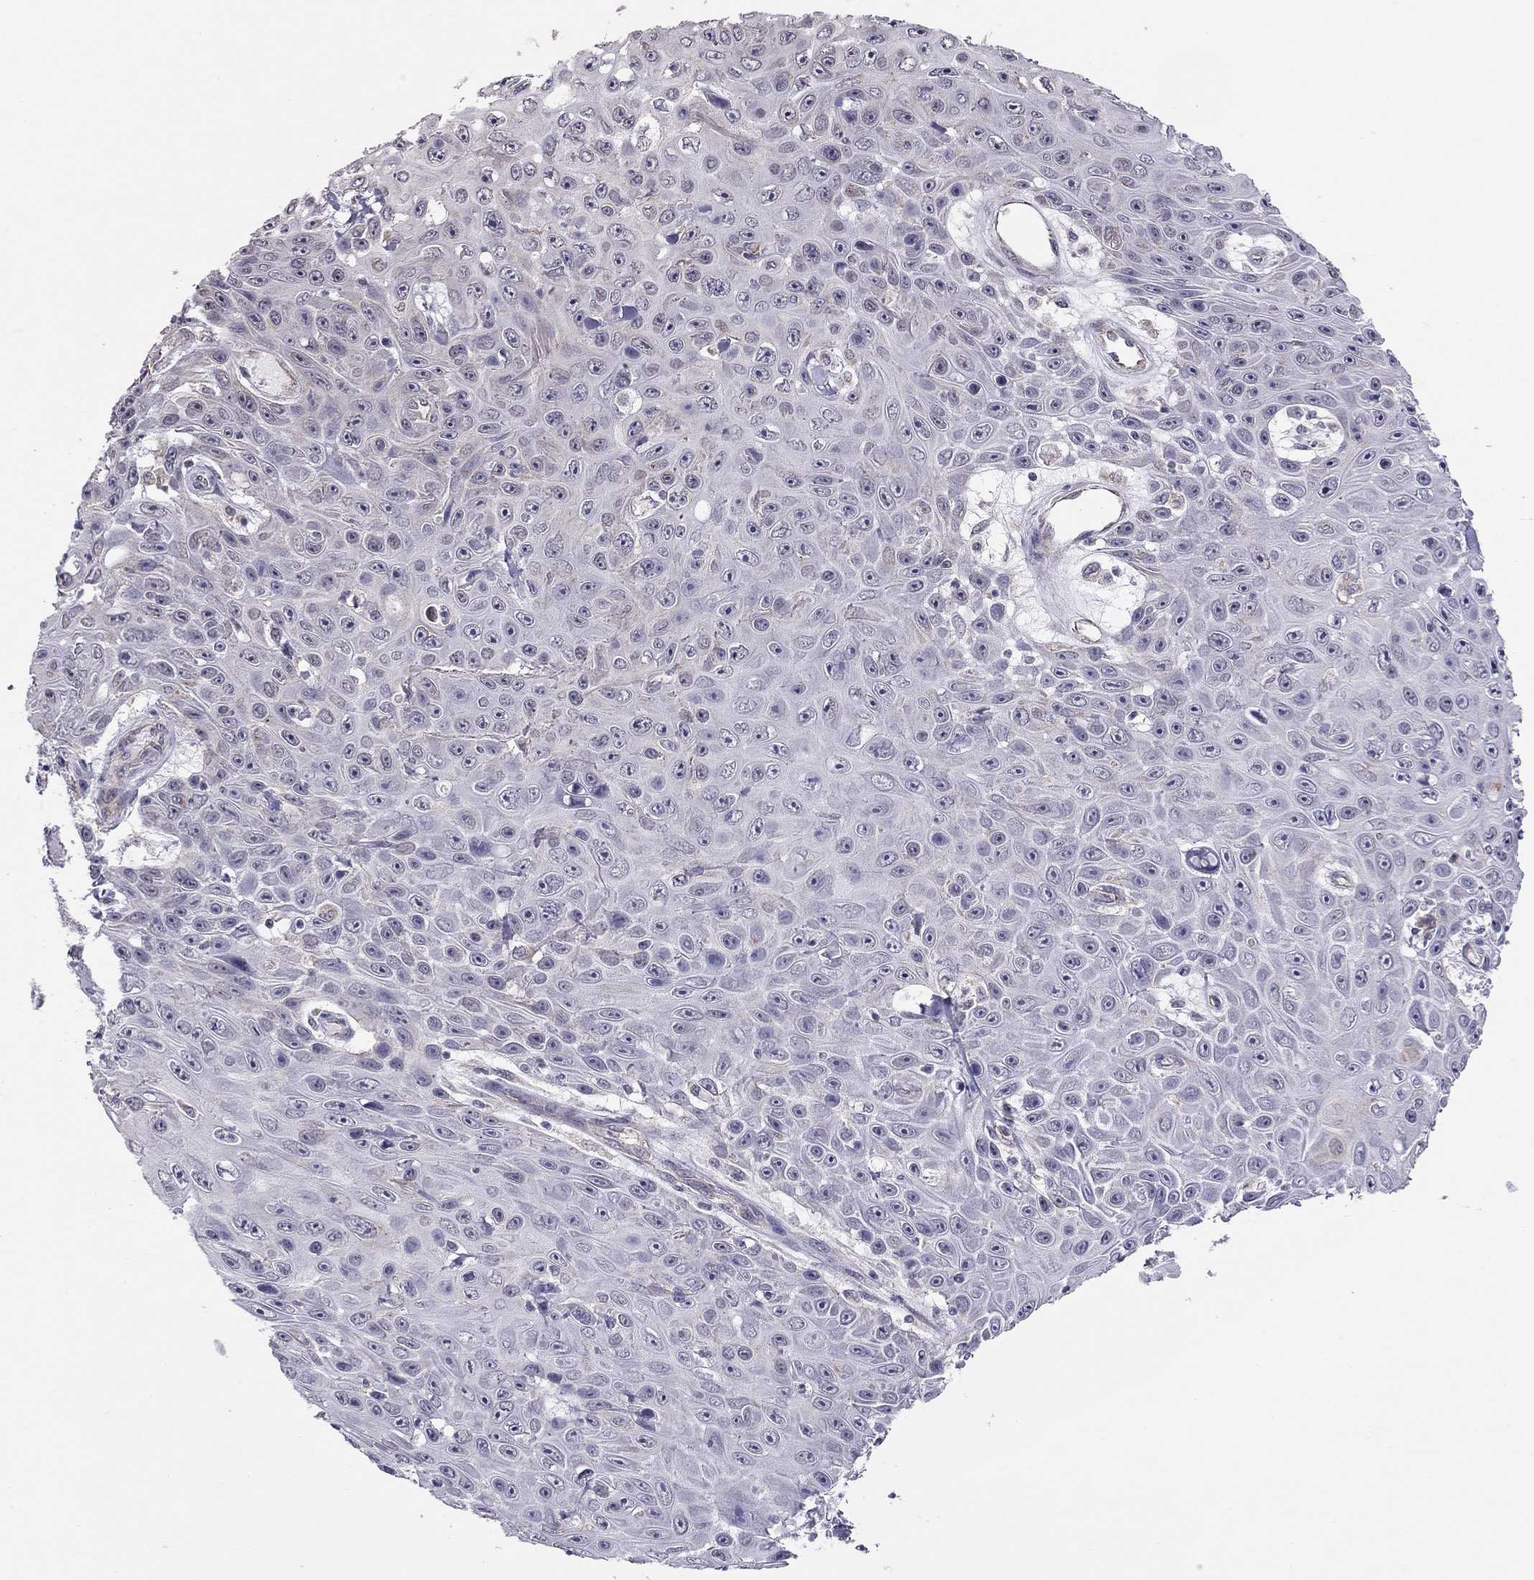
{"staining": {"intensity": "negative", "quantity": "none", "location": "none"}, "tissue": "skin cancer", "cell_type": "Tumor cells", "image_type": "cancer", "snomed": [{"axis": "morphology", "description": "Squamous cell carcinoma, NOS"}, {"axis": "topography", "description": "Skin"}], "caption": "Immunohistochemistry (IHC) of human skin cancer (squamous cell carcinoma) shows no expression in tumor cells.", "gene": "LRIT3", "patient": {"sex": "male", "age": 82}}